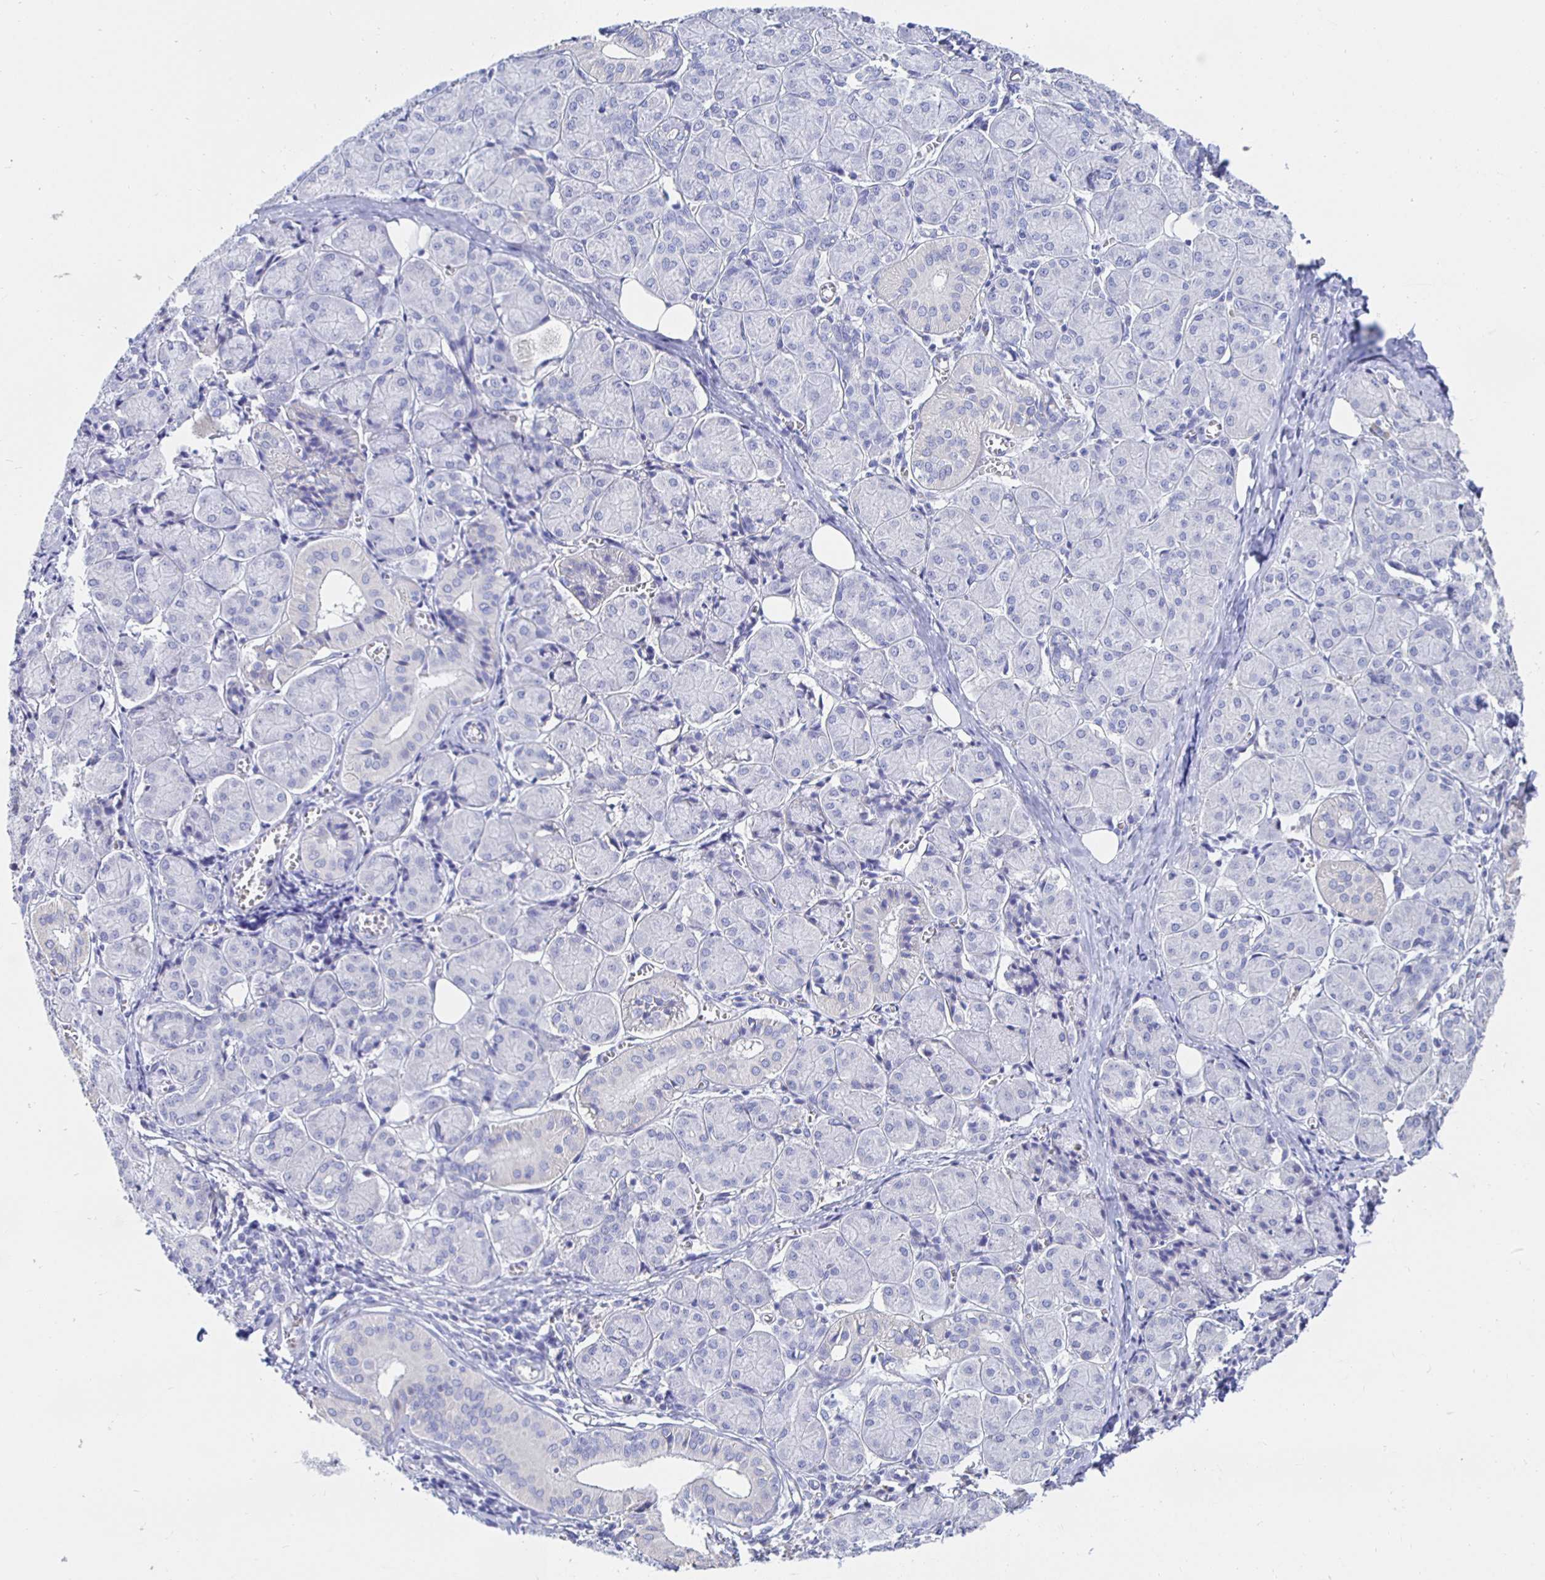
{"staining": {"intensity": "negative", "quantity": "none", "location": "none"}, "tissue": "salivary gland", "cell_type": "Glandular cells", "image_type": "normal", "snomed": [{"axis": "morphology", "description": "Normal tissue, NOS"}, {"axis": "morphology", "description": "Inflammation, NOS"}, {"axis": "topography", "description": "Lymph node"}, {"axis": "topography", "description": "Salivary gland"}], "caption": "A micrograph of salivary gland stained for a protein demonstrates no brown staining in glandular cells. (DAB immunohistochemistry (IHC) visualized using brightfield microscopy, high magnification).", "gene": "UMOD", "patient": {"sex": "male", "age": 3}}